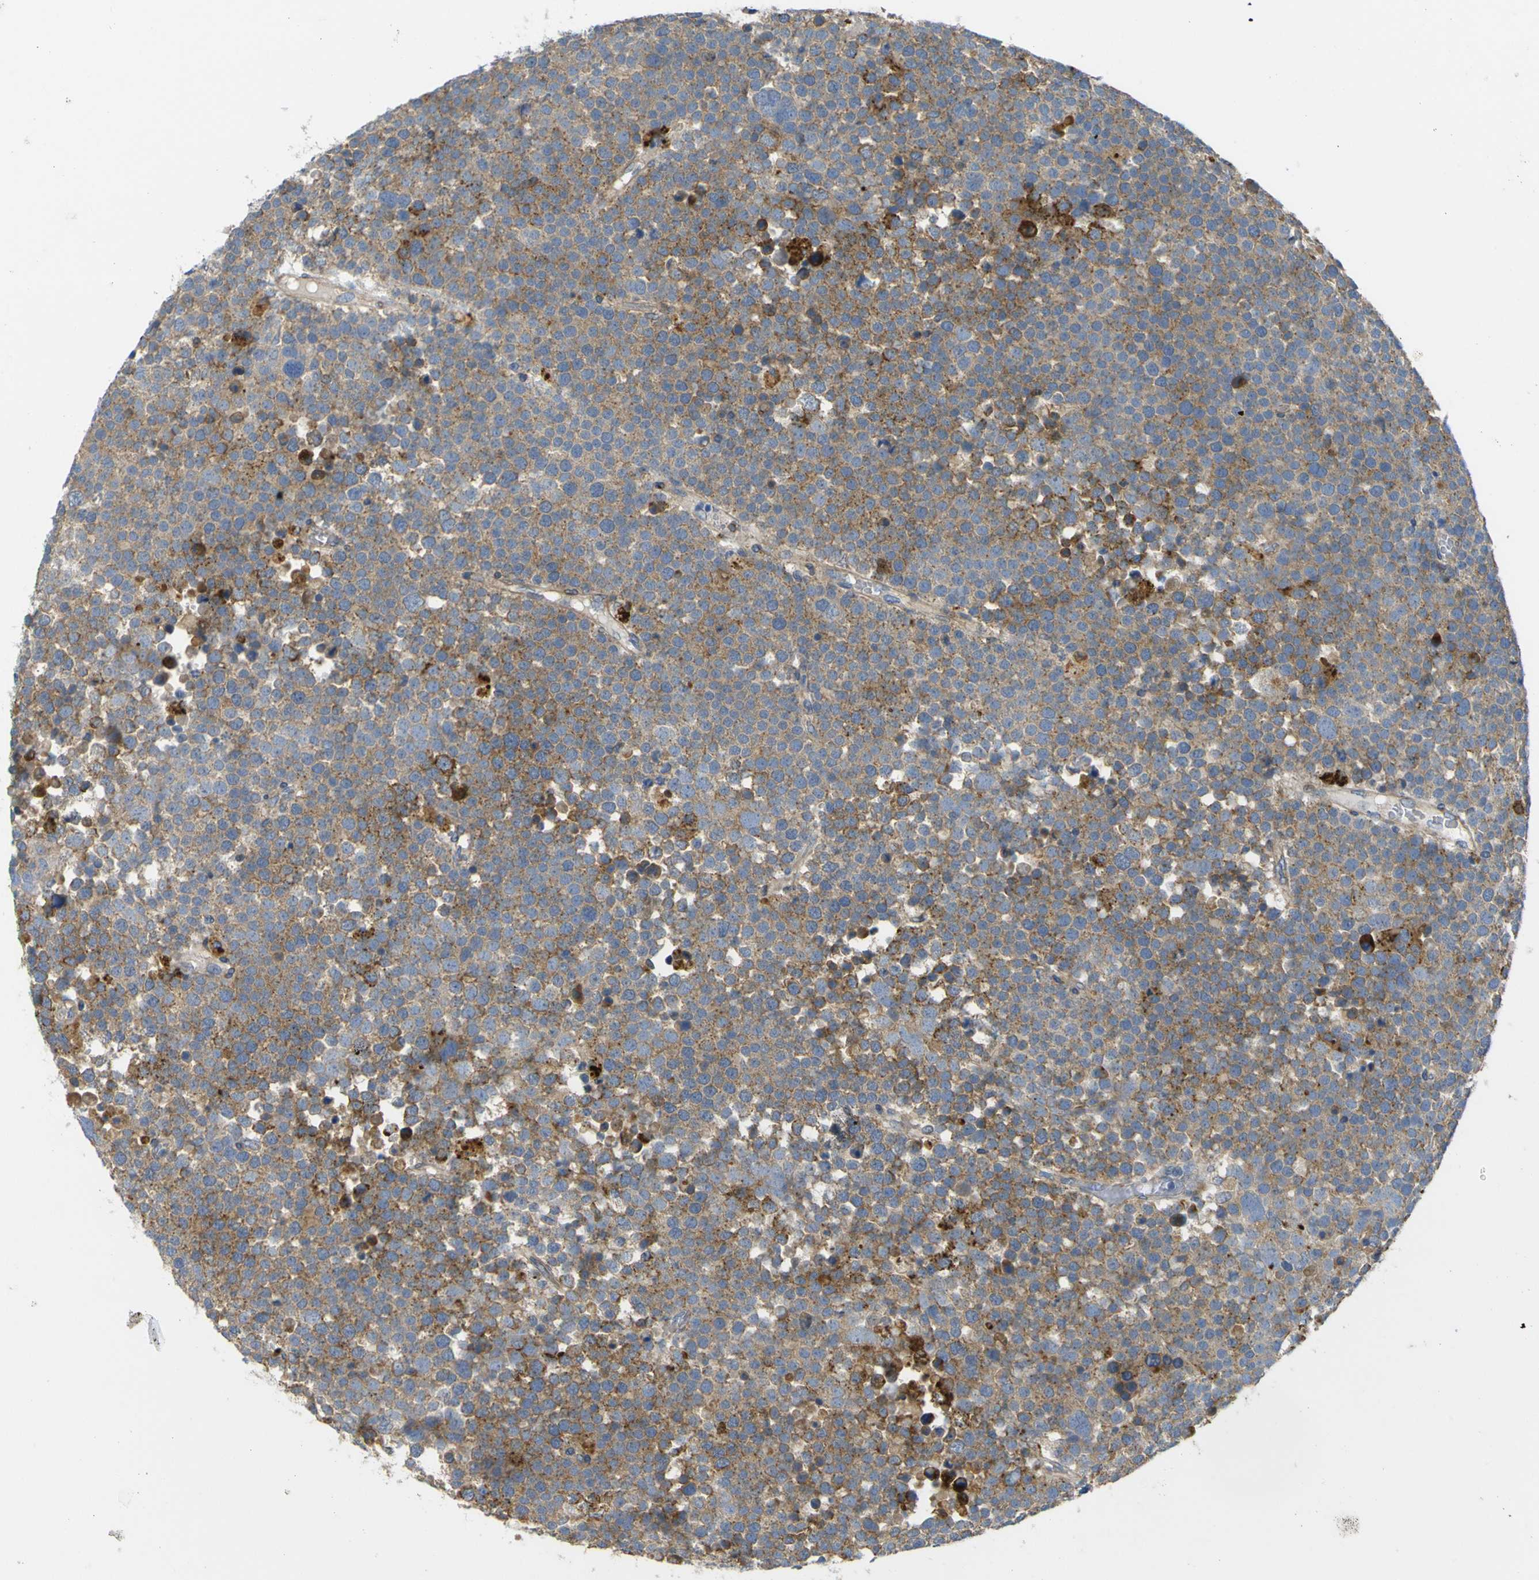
{"staining": {"intensity": "moderate", "quantity": ">75%", "location": "cytoplasmic/membranous"}, "tissue": "testis cancer", "cell_type": "Tumor cells", "image_type": "cancer", "snomed": [{"axis": "morphology", "description": "Seminoma, NOS"}, {"axis": "topography", "description": "Testis"}], "caption": "Testis seminoma was stained to show a protein in brown. There is medium levels of moderate cytoplasmic/membranous expression in about >75% of tumor cells. (Brightfield microscopy of DAB IHC at high magnification).", "gene": "SYPL1", "patient": {"sex": "male", "age": 71}}